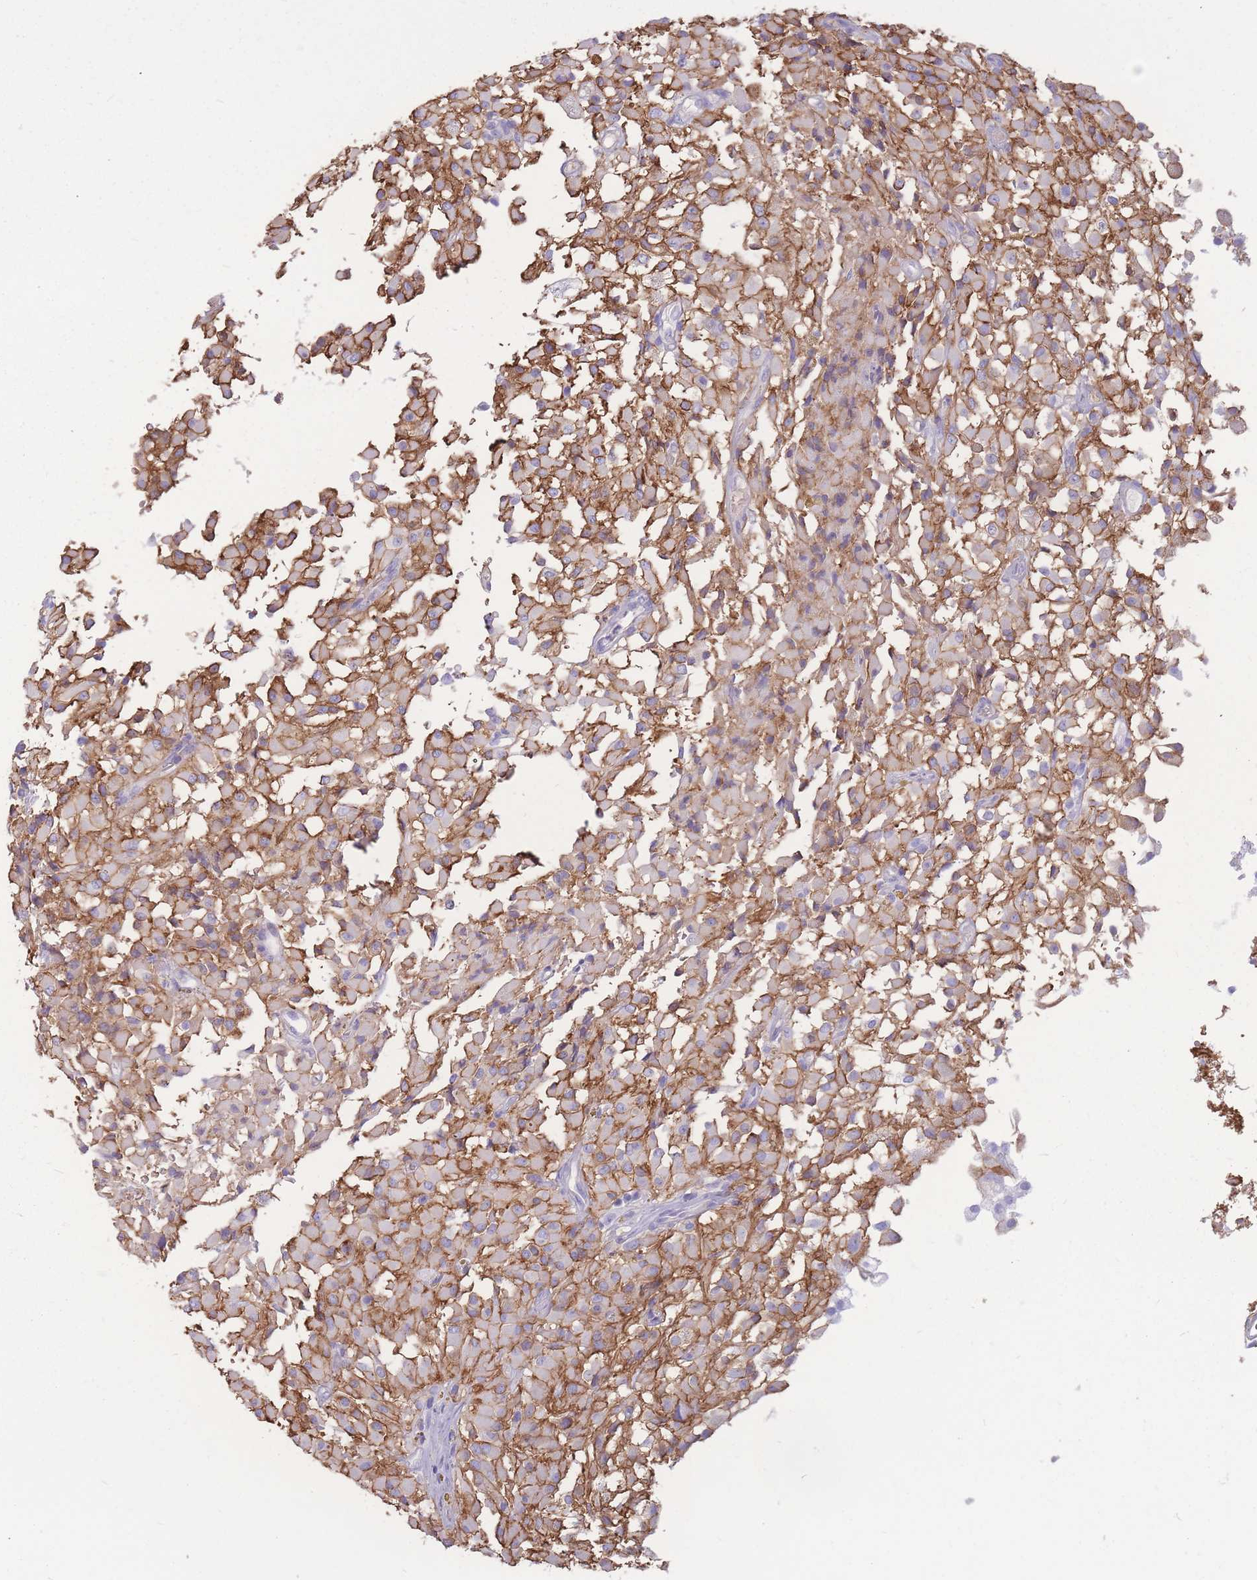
{"staining": {"intensity": "weak", "quantity": "25%-75%", "location": "cytoplasmic/membranous"}, "tissue": "glioma", "cell_type": "Tumor cells", "image_type": "cancer", "snomed": [{"axis": "morphology", "description": "Glioma, malignant, High grade"}, {"axis": "topography", "description": "Brain"}], "caption": "There is low levels of weak cytoplasmic/membranous expression in tumor cells of malignant high-grade glioma, as demonstrated by immunohistochemical staining (brown color).", "gene": "ADD2", "patient": {"sex": "female", "age": 59}}